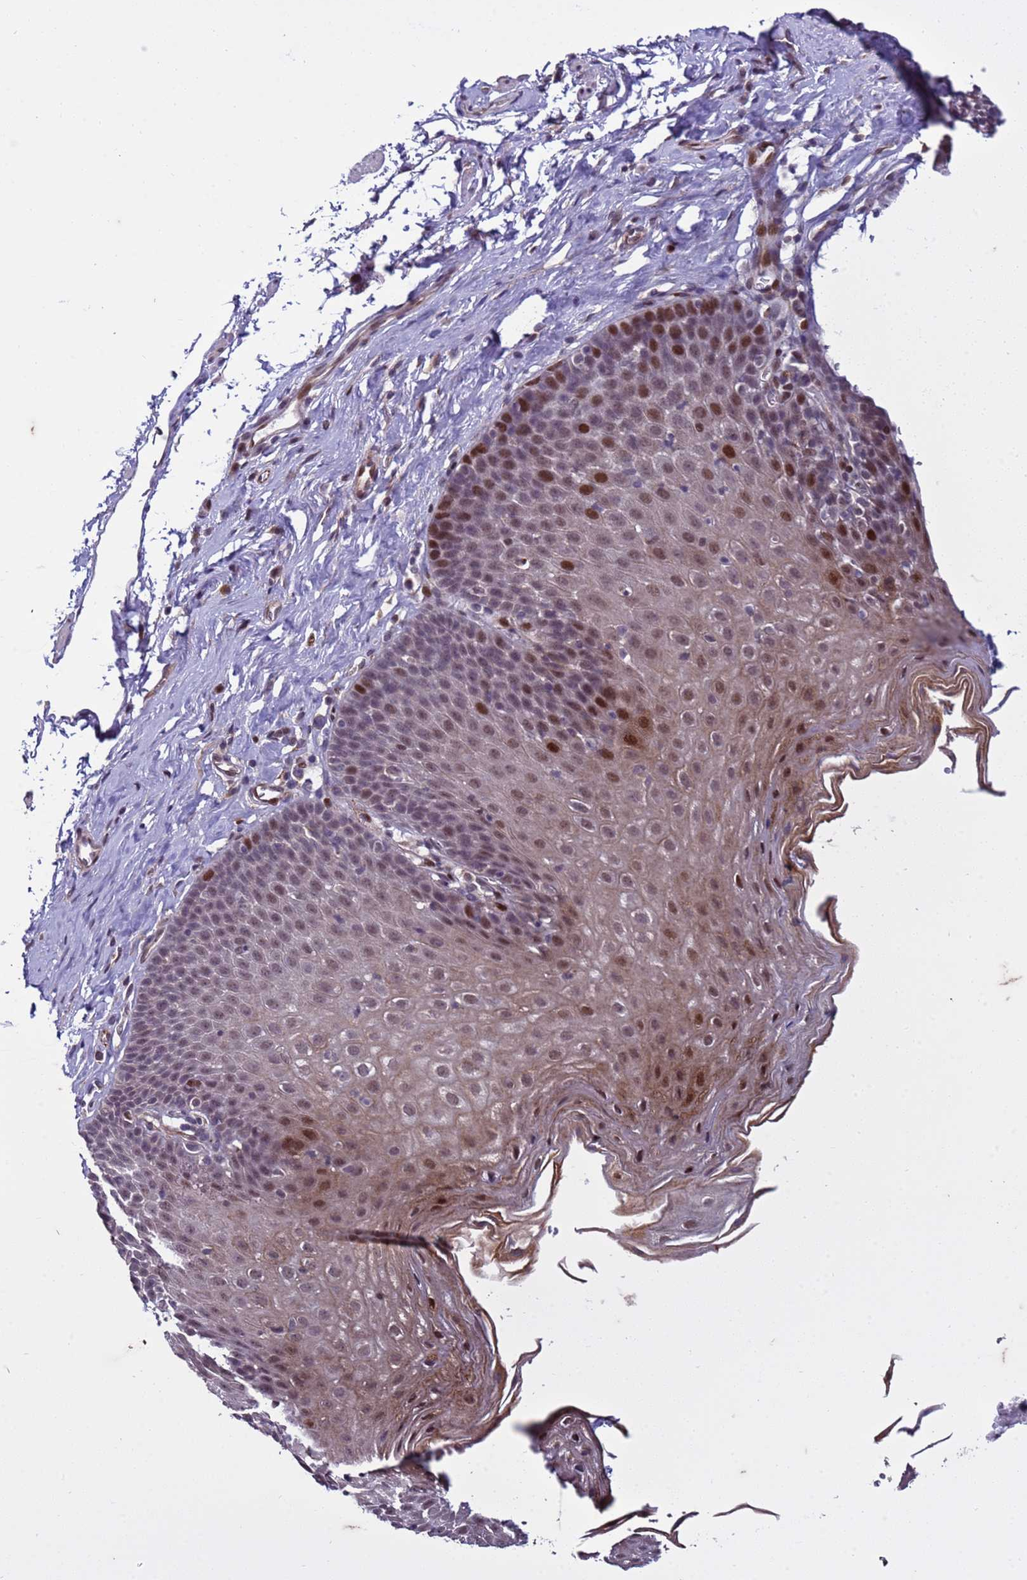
{"staining": {"intensity": "moderate", "quantity": "25%-75%", "location": "cytoplasmic/membranous,nuclear"}, "tissue": "esophagus", "cell_type": "Squamous epithelial cells", "image_type": "normal", "snomed": [{"axis": "morphology", "description": "Normal tissue, NOS"}, {"axis": "topography", "description": "Esophagus"}], "caption": "Protein staining shows moderate cytoplasmic/membranous,nuclear positivity in about 25%-75% of squamous epithelial cells in benign esophagus.", "gene": "SHC3", "patient": {"sex": "female", "age": 61}}